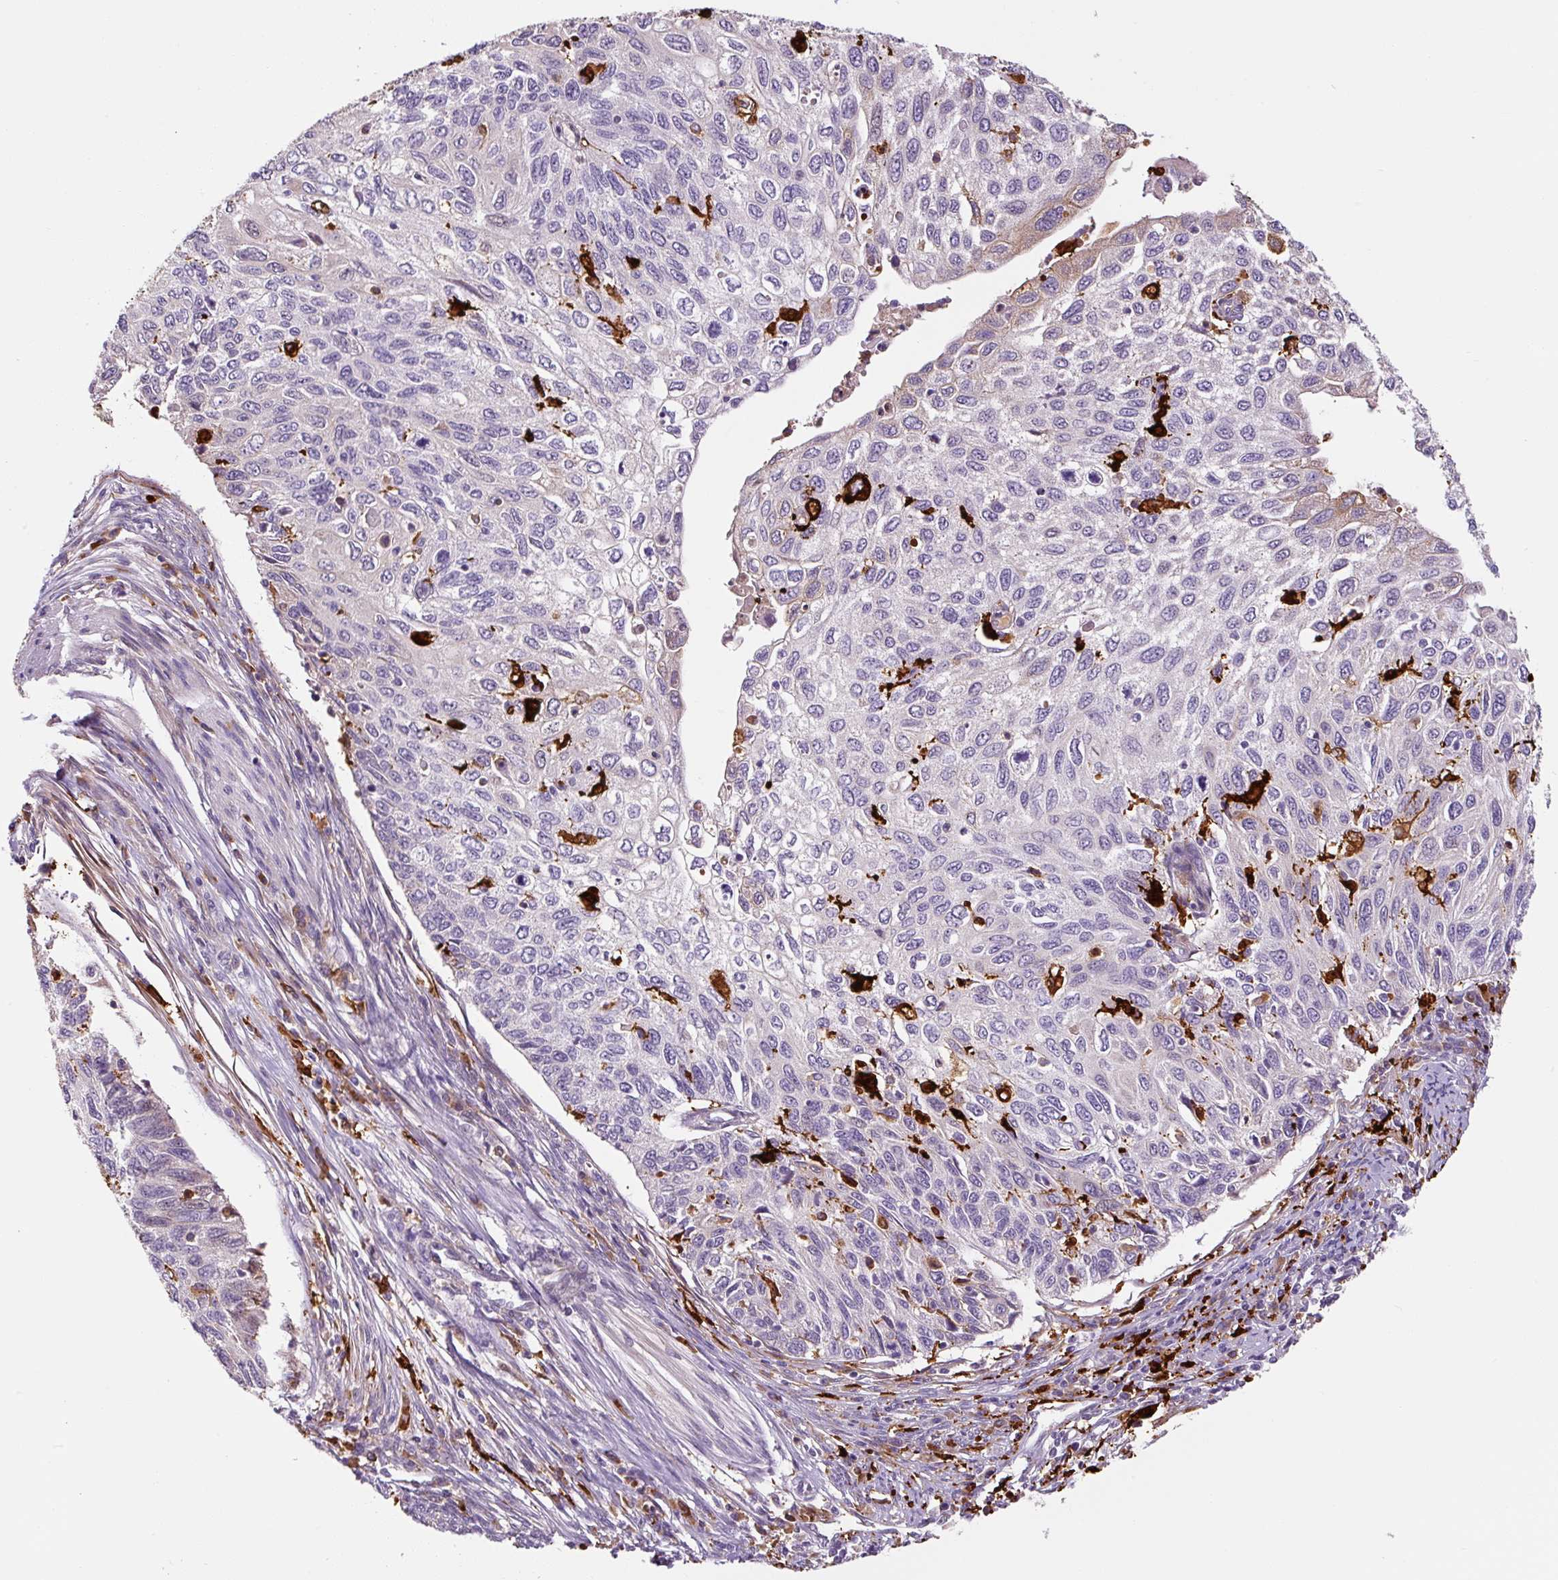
{"staining": {"intensity": "negative", "quantity": "none", "location": "none"}, "tissue": "cervical cancer", "cell_type": "Tumor cells", "image_type": "cancer", "snomed": [{"axis": "morphology", "description": "Squamous cell carcinoma, NOS"}, {"axis": "topography", "description": "Cervix"}], "caption": "Immunohistochemistry (IHC) of cervical squamous cell carcinoma shows no staining in tumor cells.", "gene": "FUT10", "patient": {"sex": "female", "age": 70}}